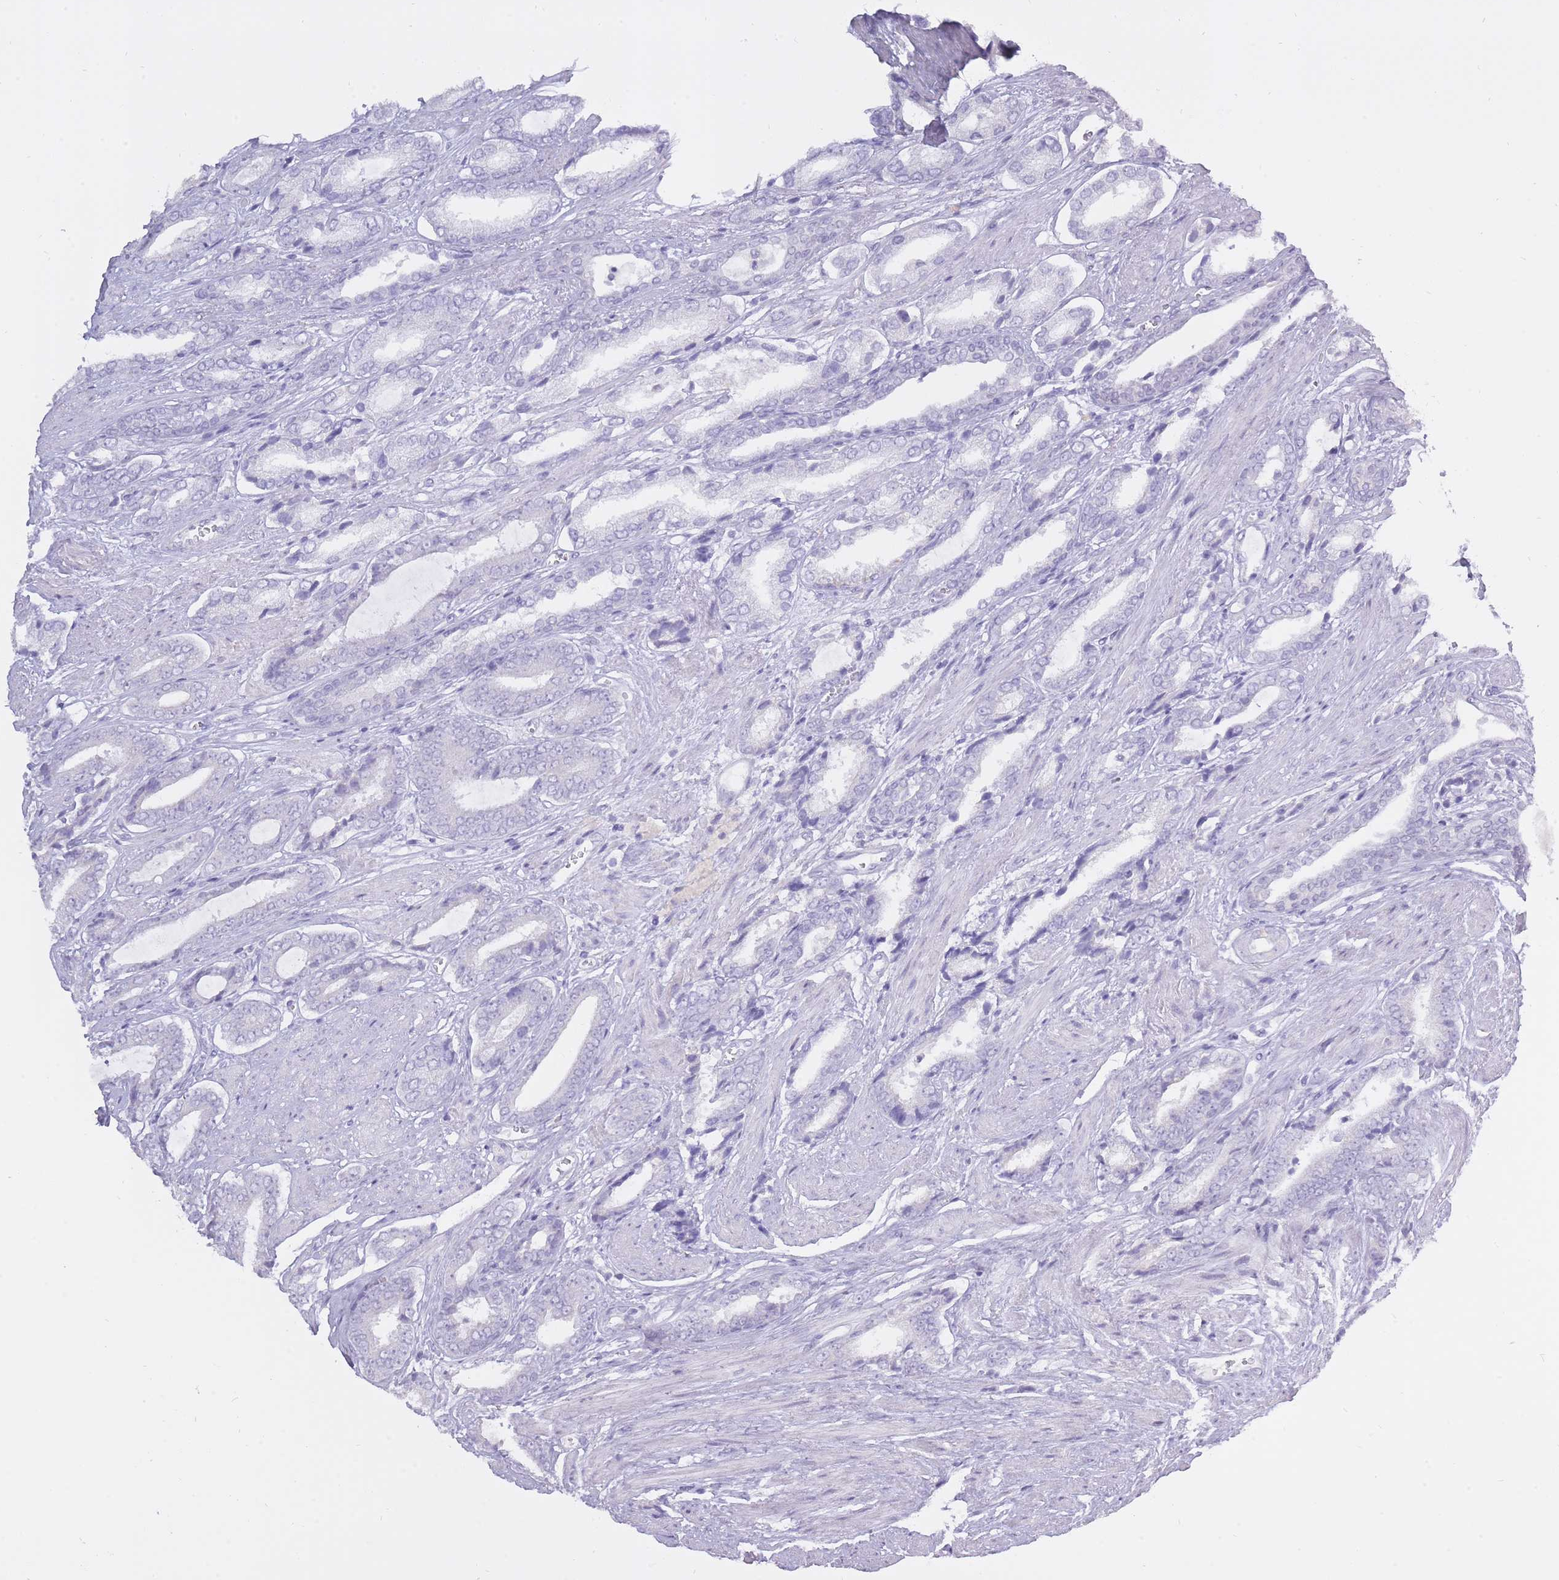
{"staining": {"intensity": "negative", "quantity": "none", "location": "none"}, "tissue": "prostate cancer", "cell_type": "Tumor cells", "image_type": "cancer", "snomed": [{"axis": "morphology", "description": "Adenocarcinoma, NOS"}, {"axis": "topography", "description": "Prostate and seminal vesicle, NOS"}], "caption": "A high-resolution photomicrograph shows IHC staining of prostate adenocarcinoma, which demonstrates no significant staining in tumor cells.", "gene": "BDKRB2", "patient": {"sex": "male", "age": 76}}